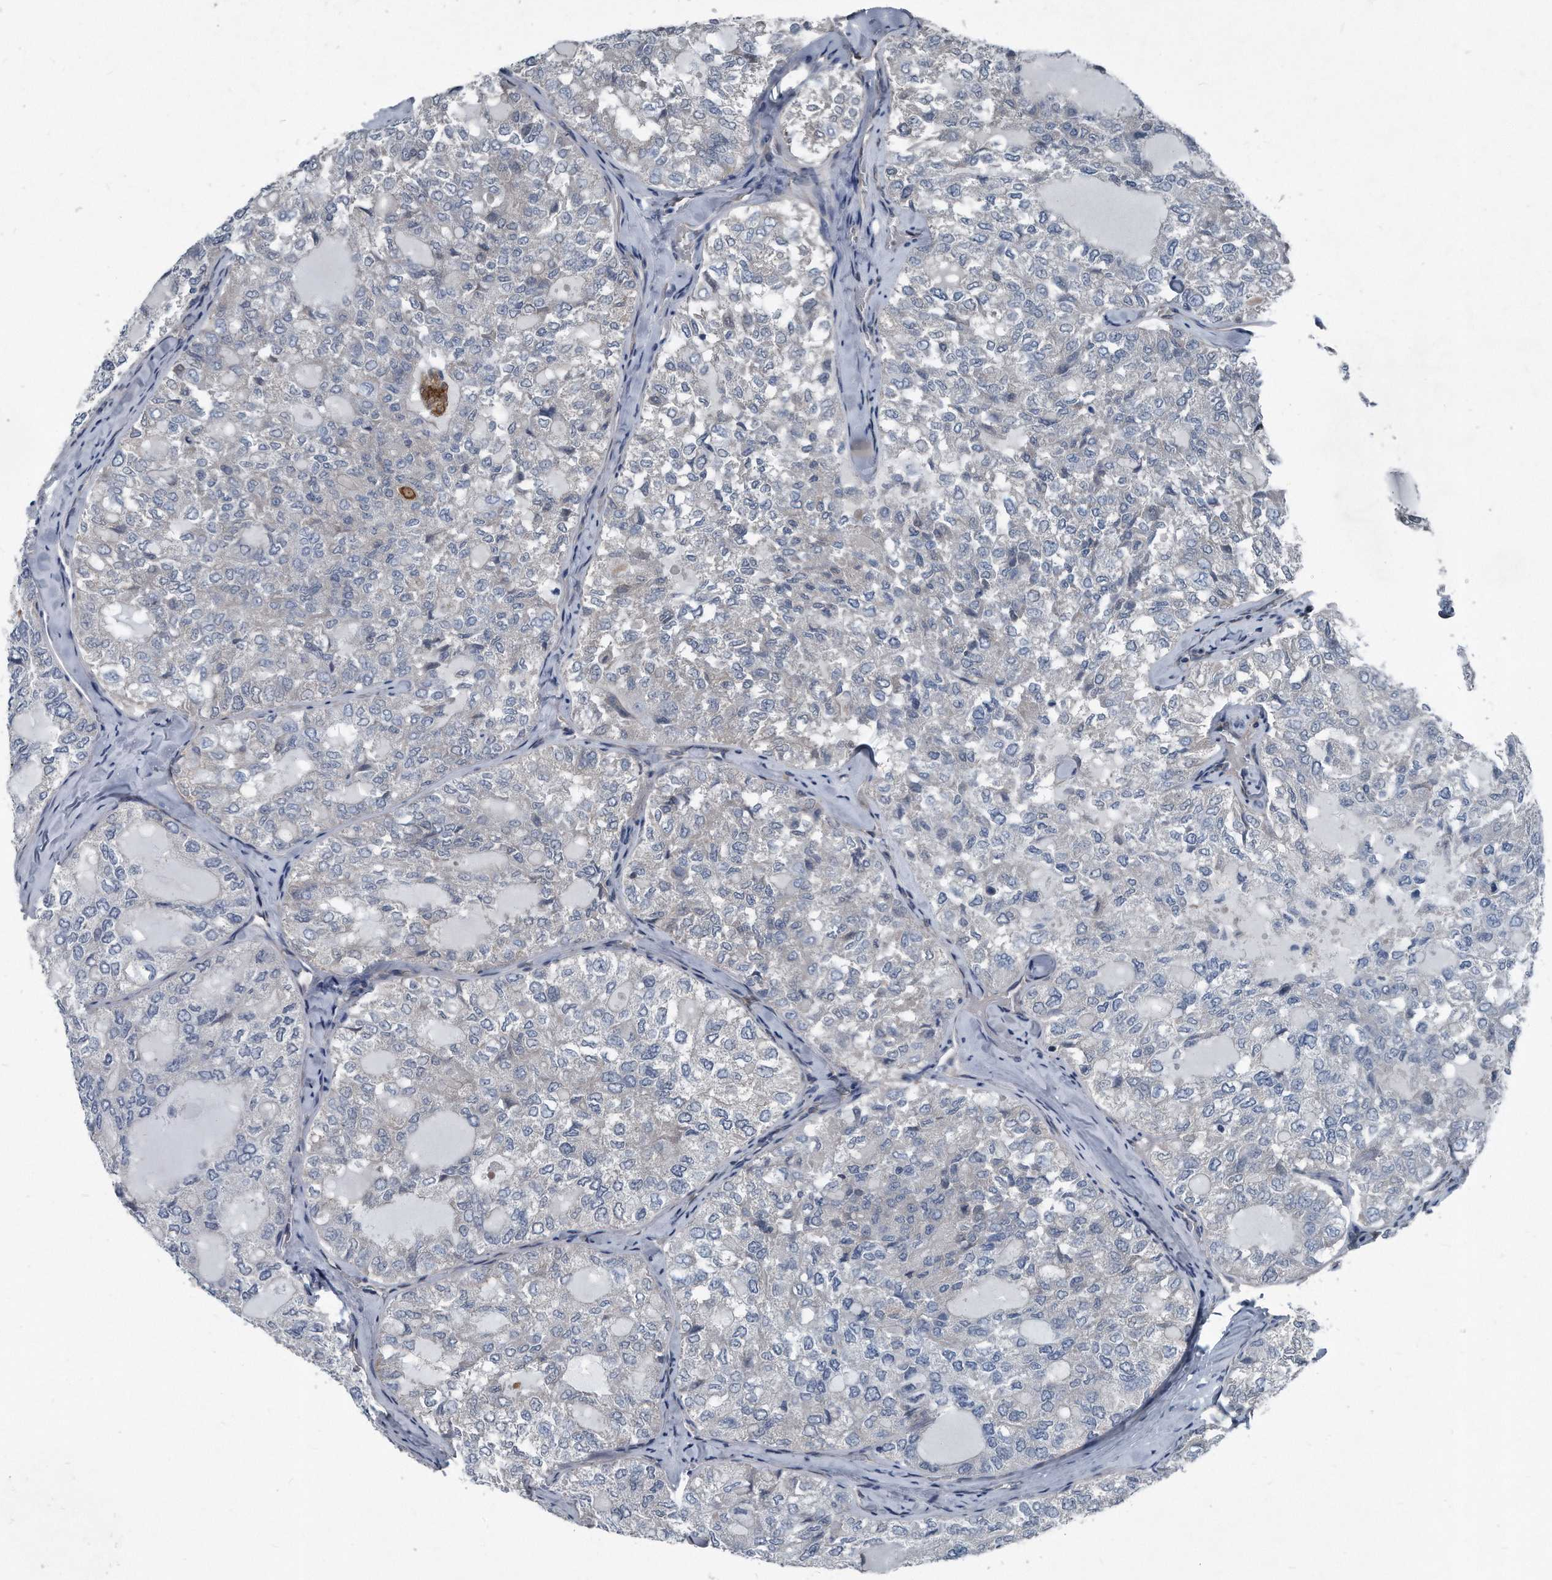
{"staining": {"intensity": "negative", "quantity": "none", "location": "none"}, "tissue": "thyroid cancer", "cell_type": "Tumor cells", "image_type": "cancer", "snomed": [{"axis": "morphology", "description": "Follicular adenoma carcinoma, NOS"}, {"axis": "topography", "description": "Thyroid gland"}], "caption": "The histopathology image demonstrates no staining of tumor cells in thyroid cancer (follicular adenoma carcinoma). (Brightfield microscopy of DAB immunohistochemistry at high magnification).", "gene": "PLEC", "patient": {"sex": "male", "age": 75}}